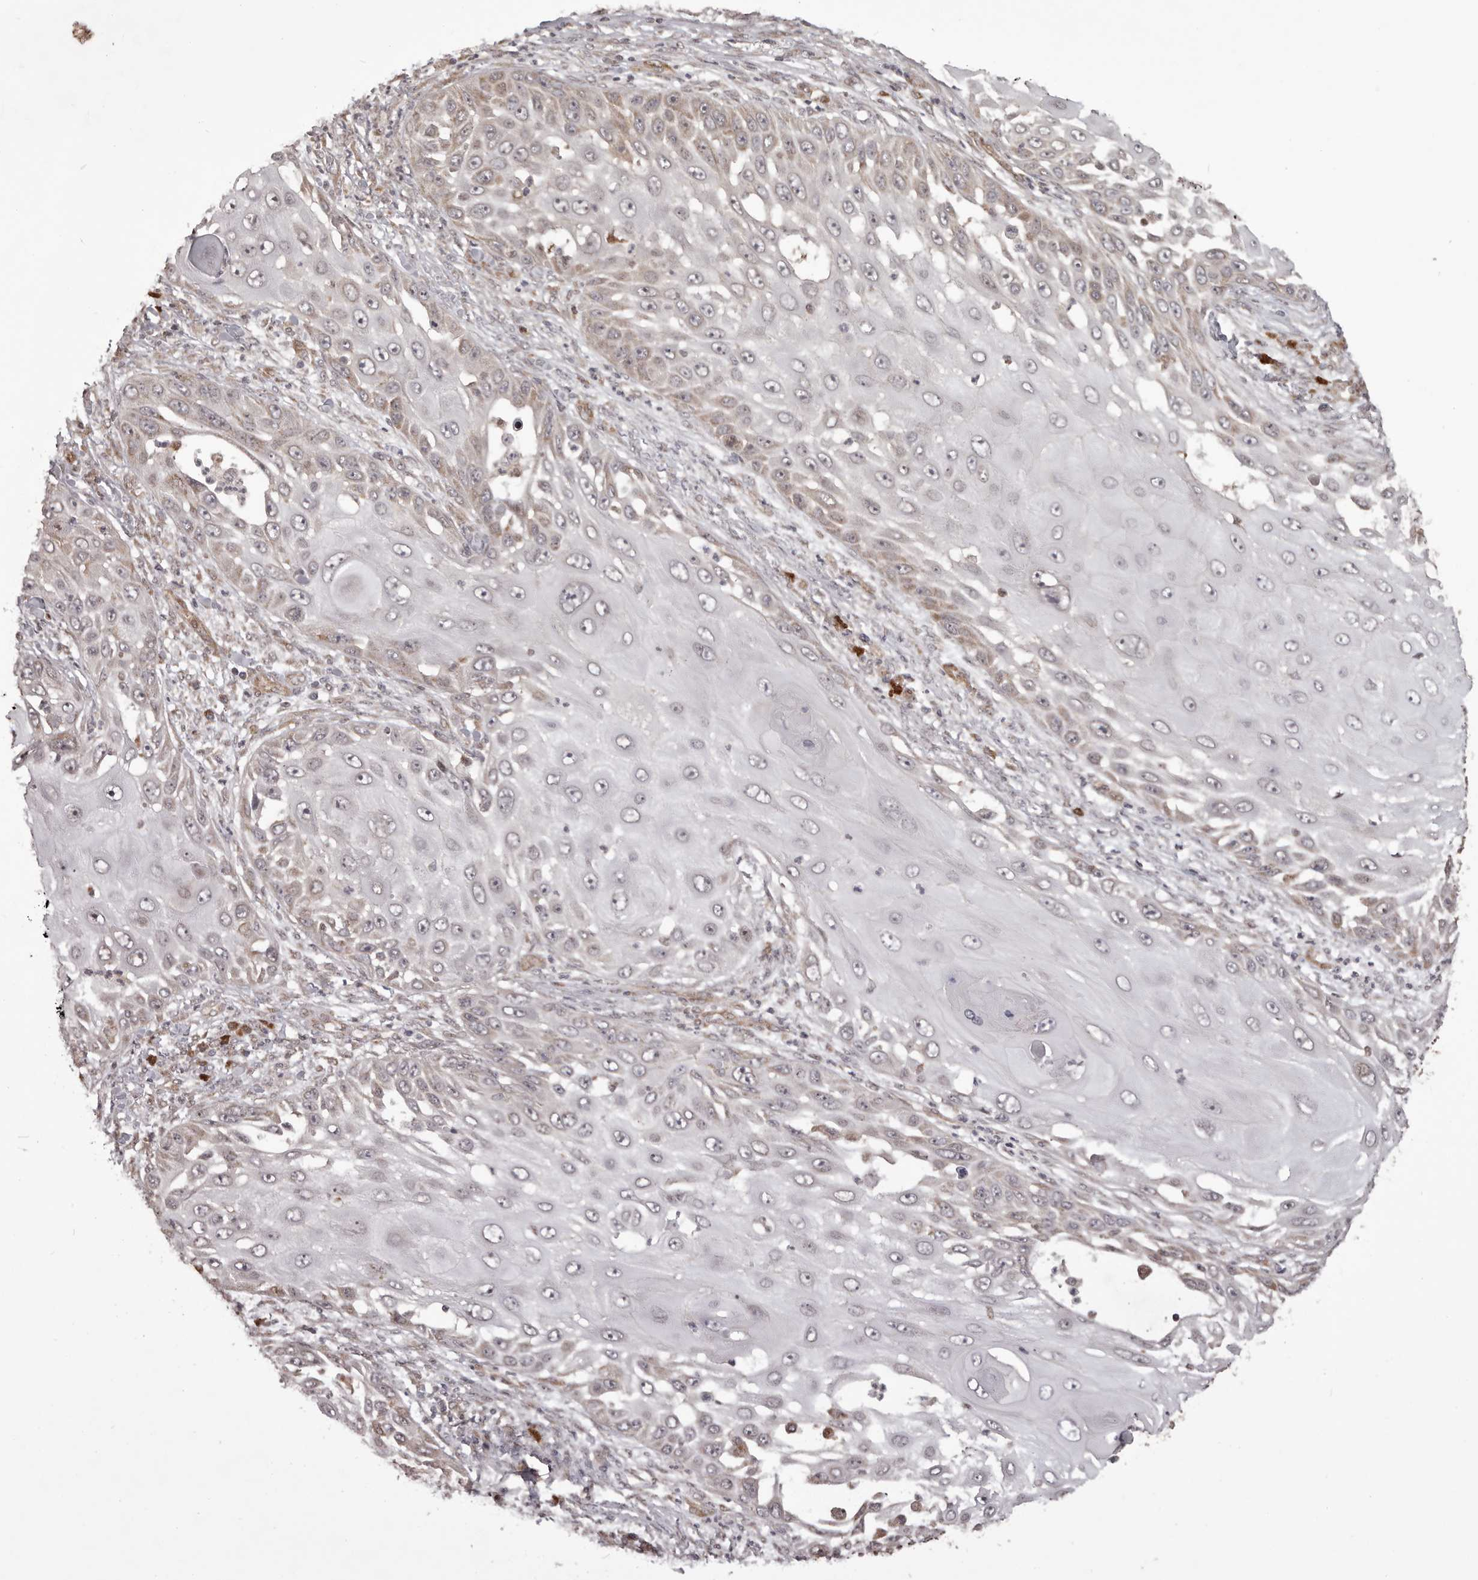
{"staining": {"intensity": "weak", "quantity": "<25%", "location": "cytoplasmic/membranous"}, "tissue": "skin cancer", "cell_type": "Tumor cells", "image_type": "cancer", "snomed": [{"axis": "morphology", "description": "Squamous cell carcinoma, NOS"}, {"axis": "topography", "description": "Skin"}], "caption": "Protein analysis of squamous cell carcinoma (skin) demonstrates no significant positivity in tumor cells.", "gene": "GFOD1", "patient": {"sex": "female", "age": 44}}